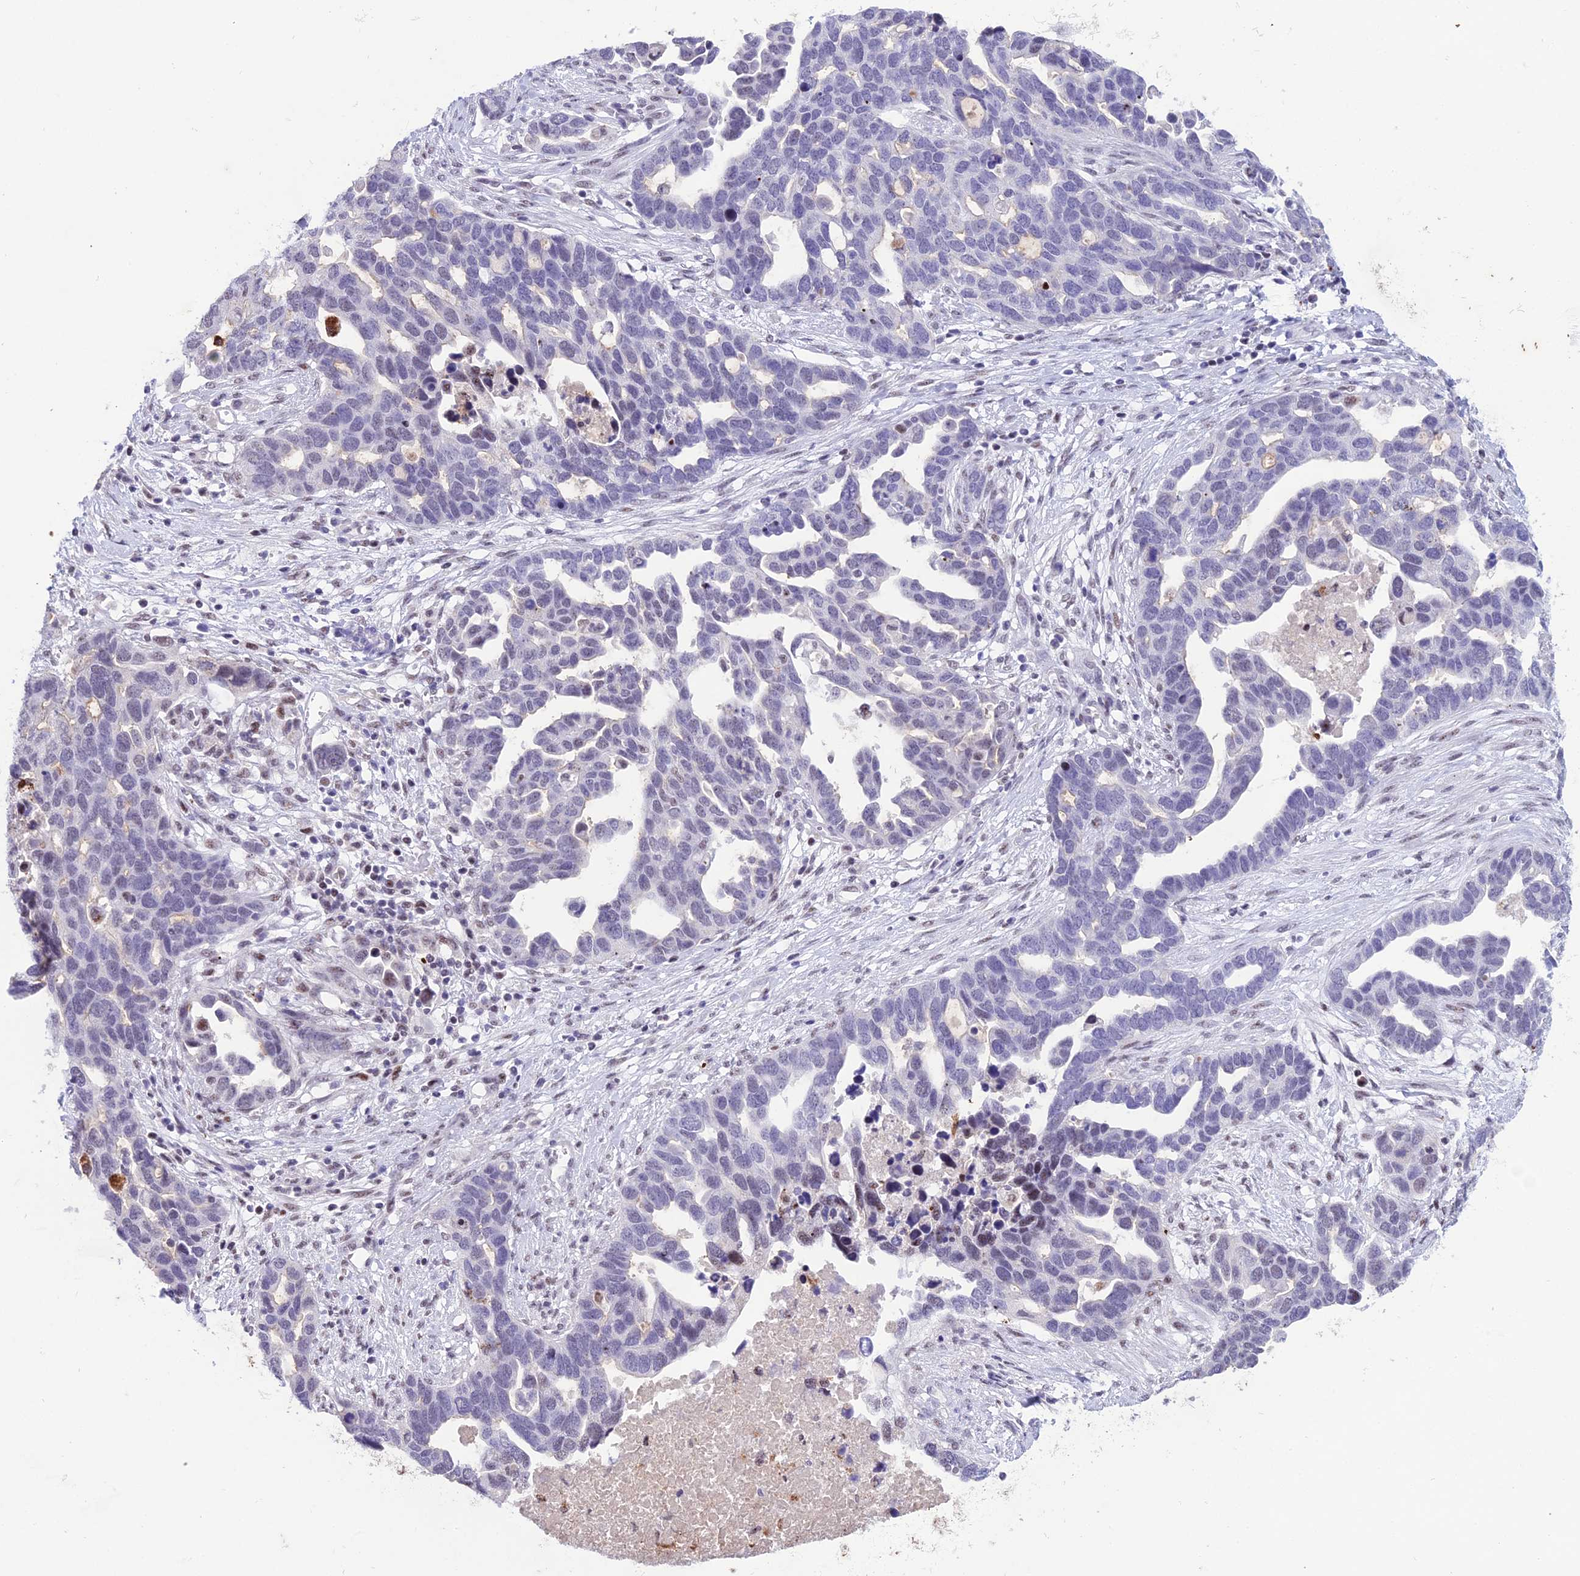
{"staining": {"intensity": "negative", "quantity": "none", "location": "none"}, "tissue": "ovarian cancer", "cell_type": "Tumor cells", "image_type": "cancer", "snomed": [{"axis": "morphology", "description": "Cystadenocarcinoma, serous, NOS"}, {"axis": "topography", "description": "Ovary"}], "caption": "There is no significant positivity in tumor cells of ovarian cancer. (Brightfield microscopy of DAB (3,3'-diaminobenzidine) IHC at high magnification).", "gene": "MFSD2B", "patient": {"sex": "female", "age": 54}}